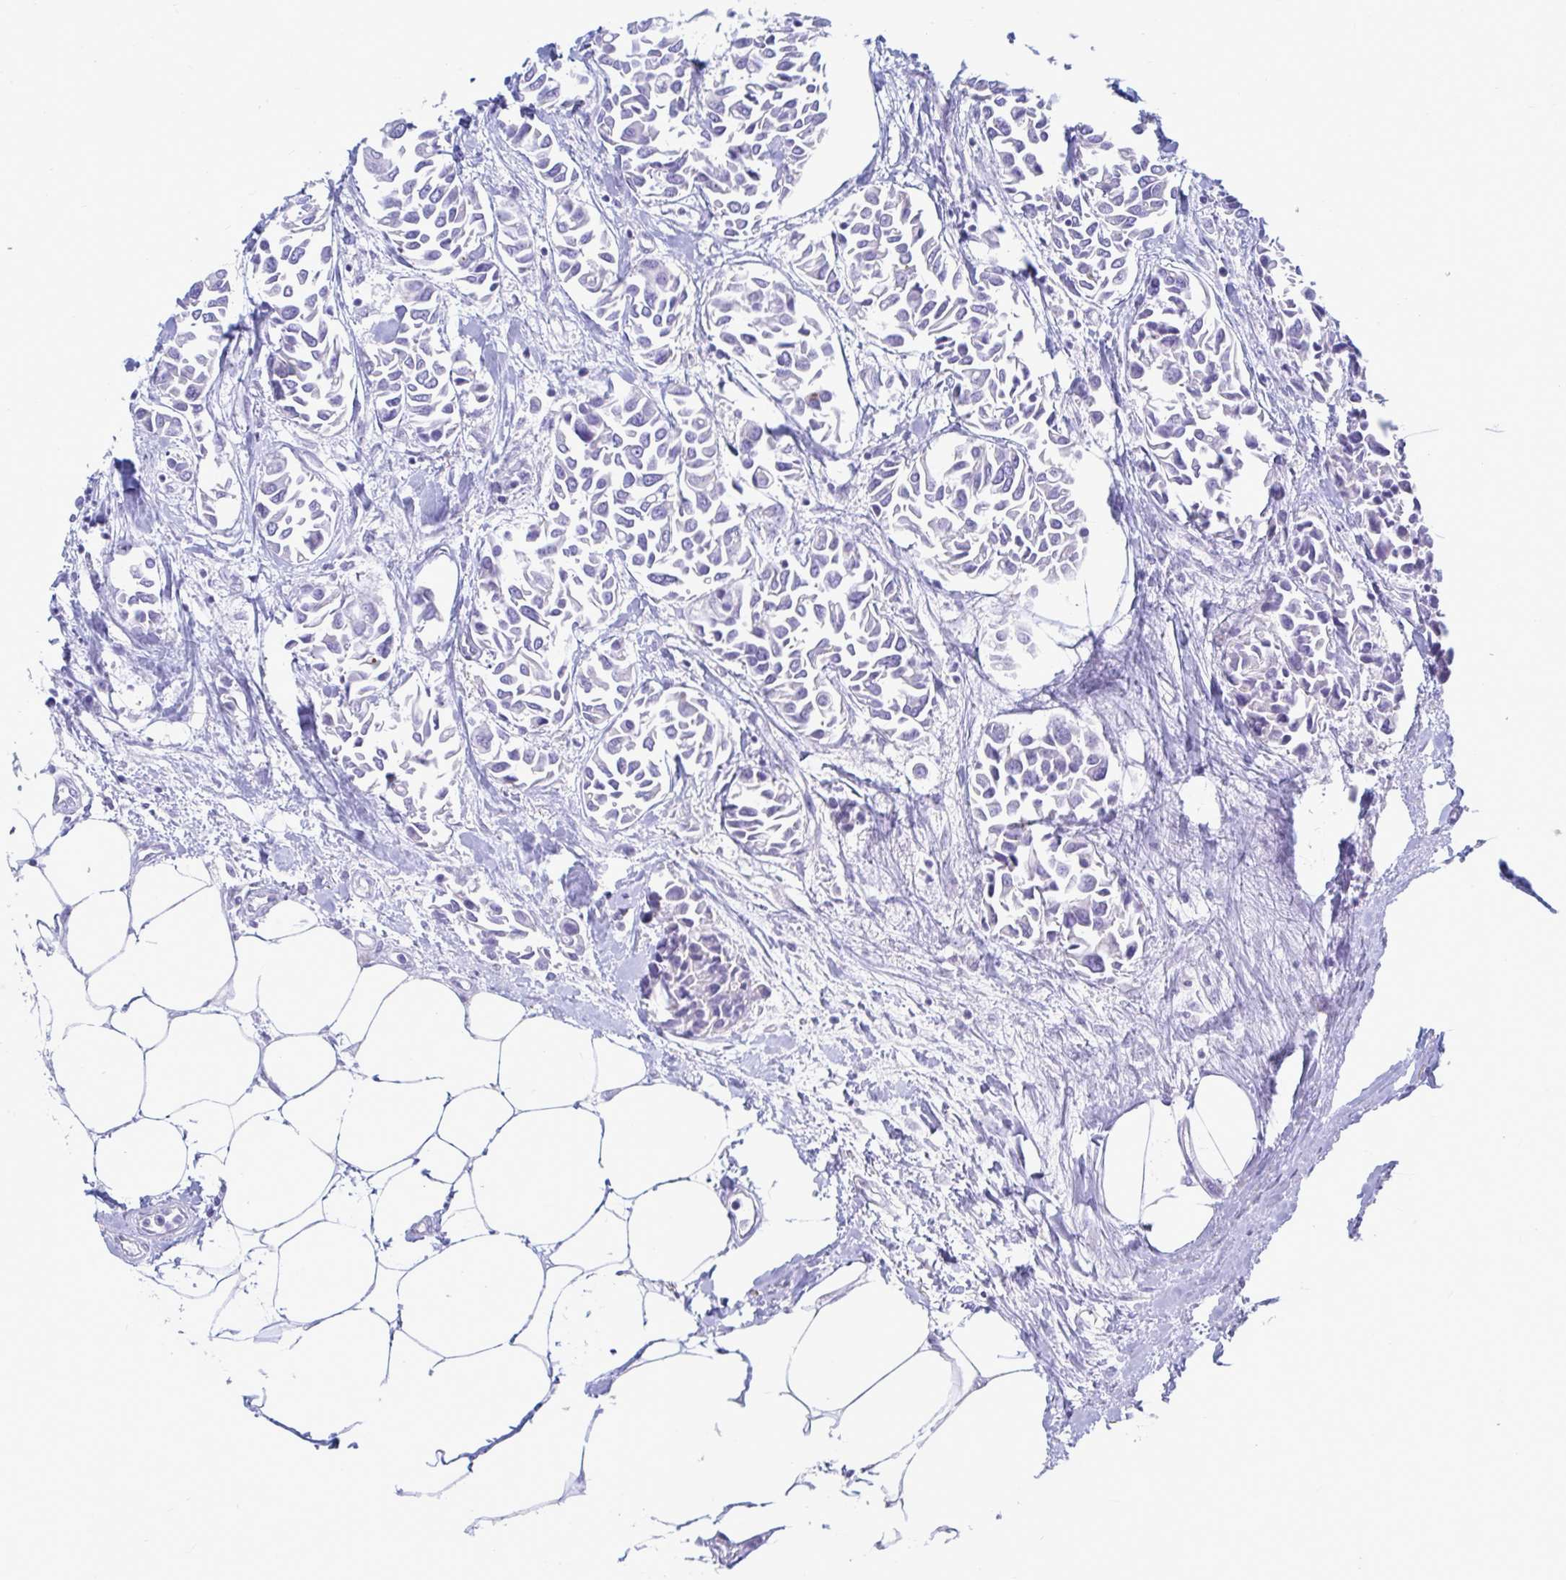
{"staining": {"intensity": "negative", "quantity": "none", "location": "none"}, "tissue": "breast cancer", "cell_type": "Tumor cells", "image_type": "cancer", "snomed": [{"axis": "morphology", "description": "Duct carcinoma"}, {"axis": "topography", "description": "Breast"}], "caption": "Tumor cells show no significant protein expression in breast cancer (invasive ductal carcinoma).", "gene": "TTC30B", "patient": {"sex": "female", "age": 54}}